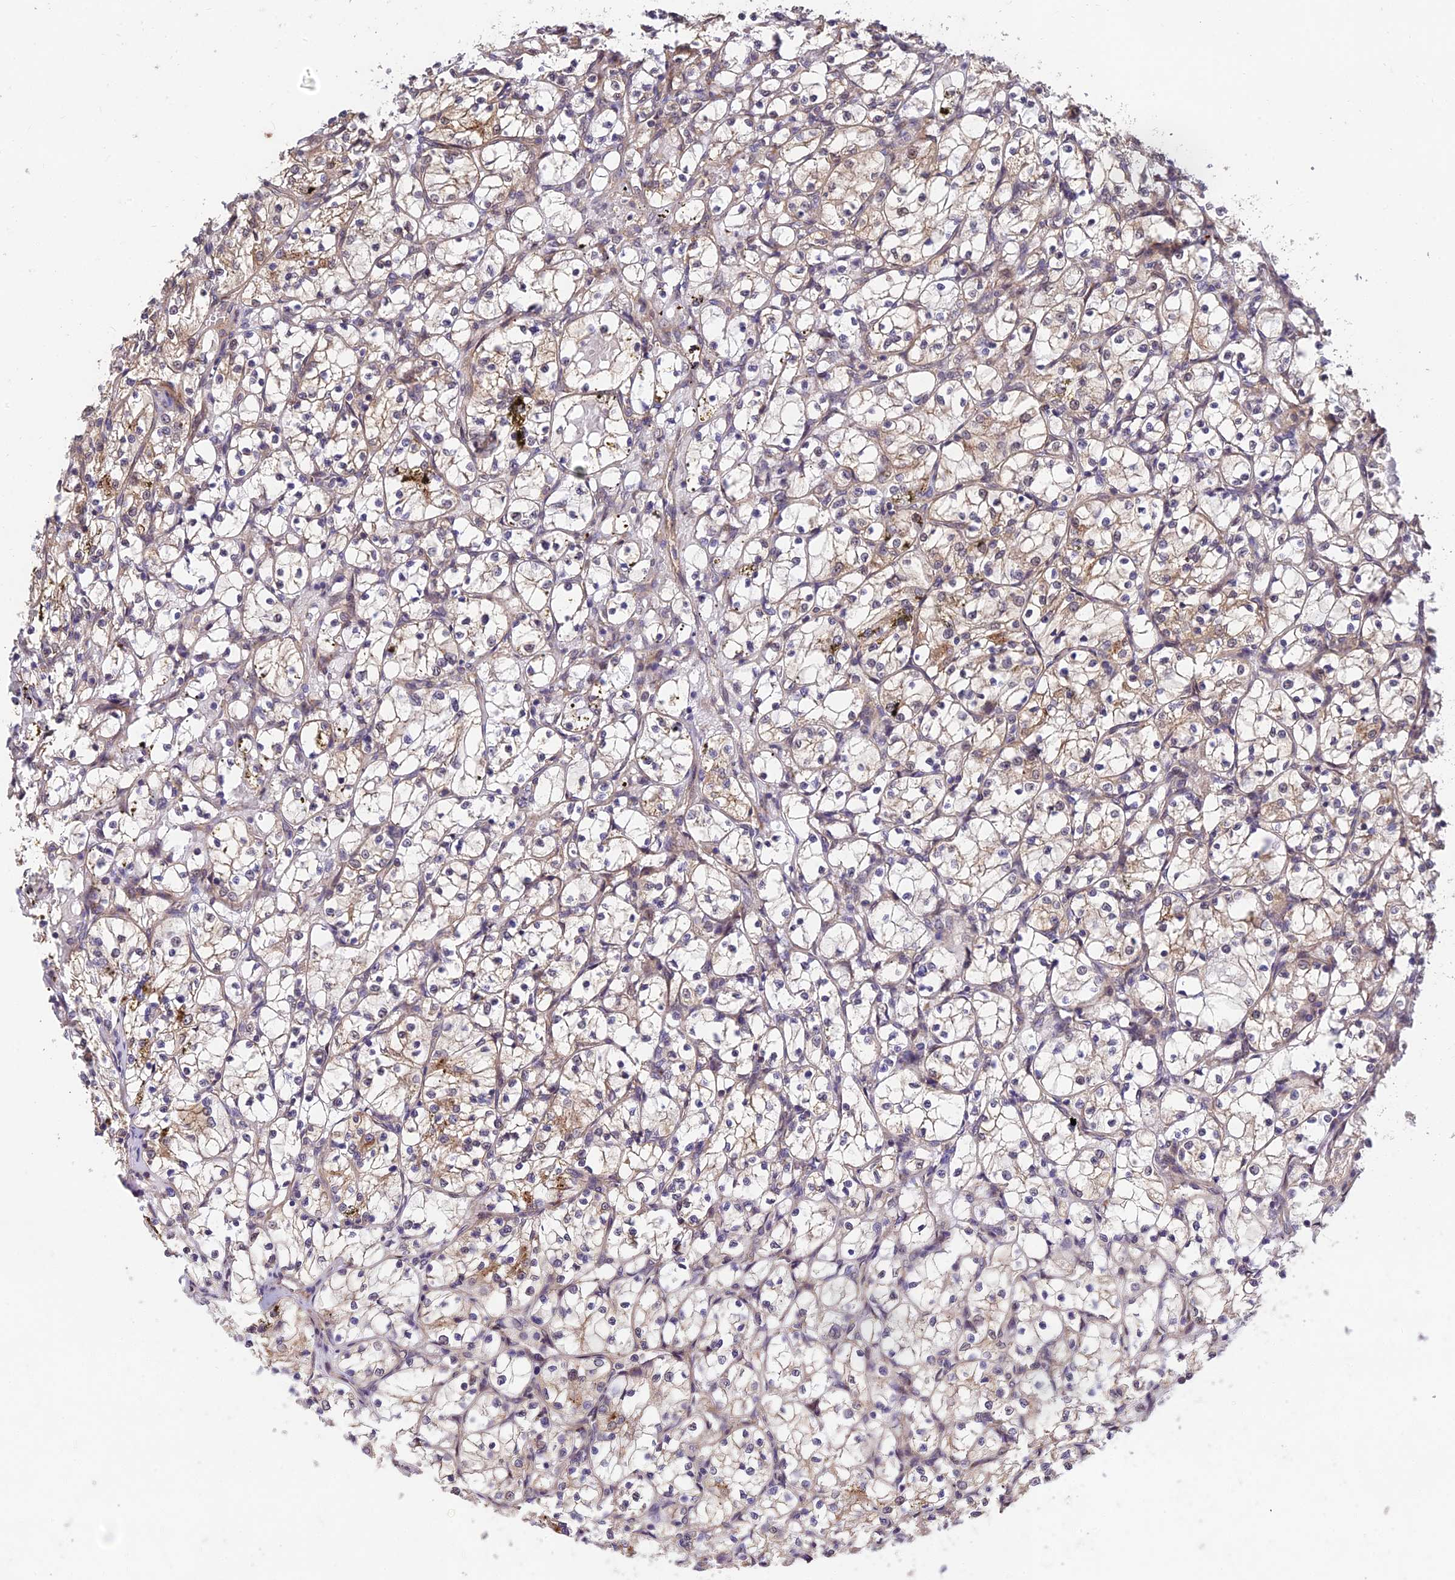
{"staining": {"intensity": "moderate", "quantity": "<25%", "location": "cytoplasmic/membranous"}, "tissue": "renal cancer", "cell_type": "Tumor cells", "image_type": "cancer", "snomed": [{"axis": "morphology", "description": "Adenocarcinoma, NOS"}, {"axis": "topography", "description": "Kidney"}], "caption": "The immunohistochemical stain shows moderate cytoplasmic/membranous expression in tumor cells of adenocarcinoma (renal) tissue.", "gene": "MKKS", "patient": {"sex": "female", "age": 69}}